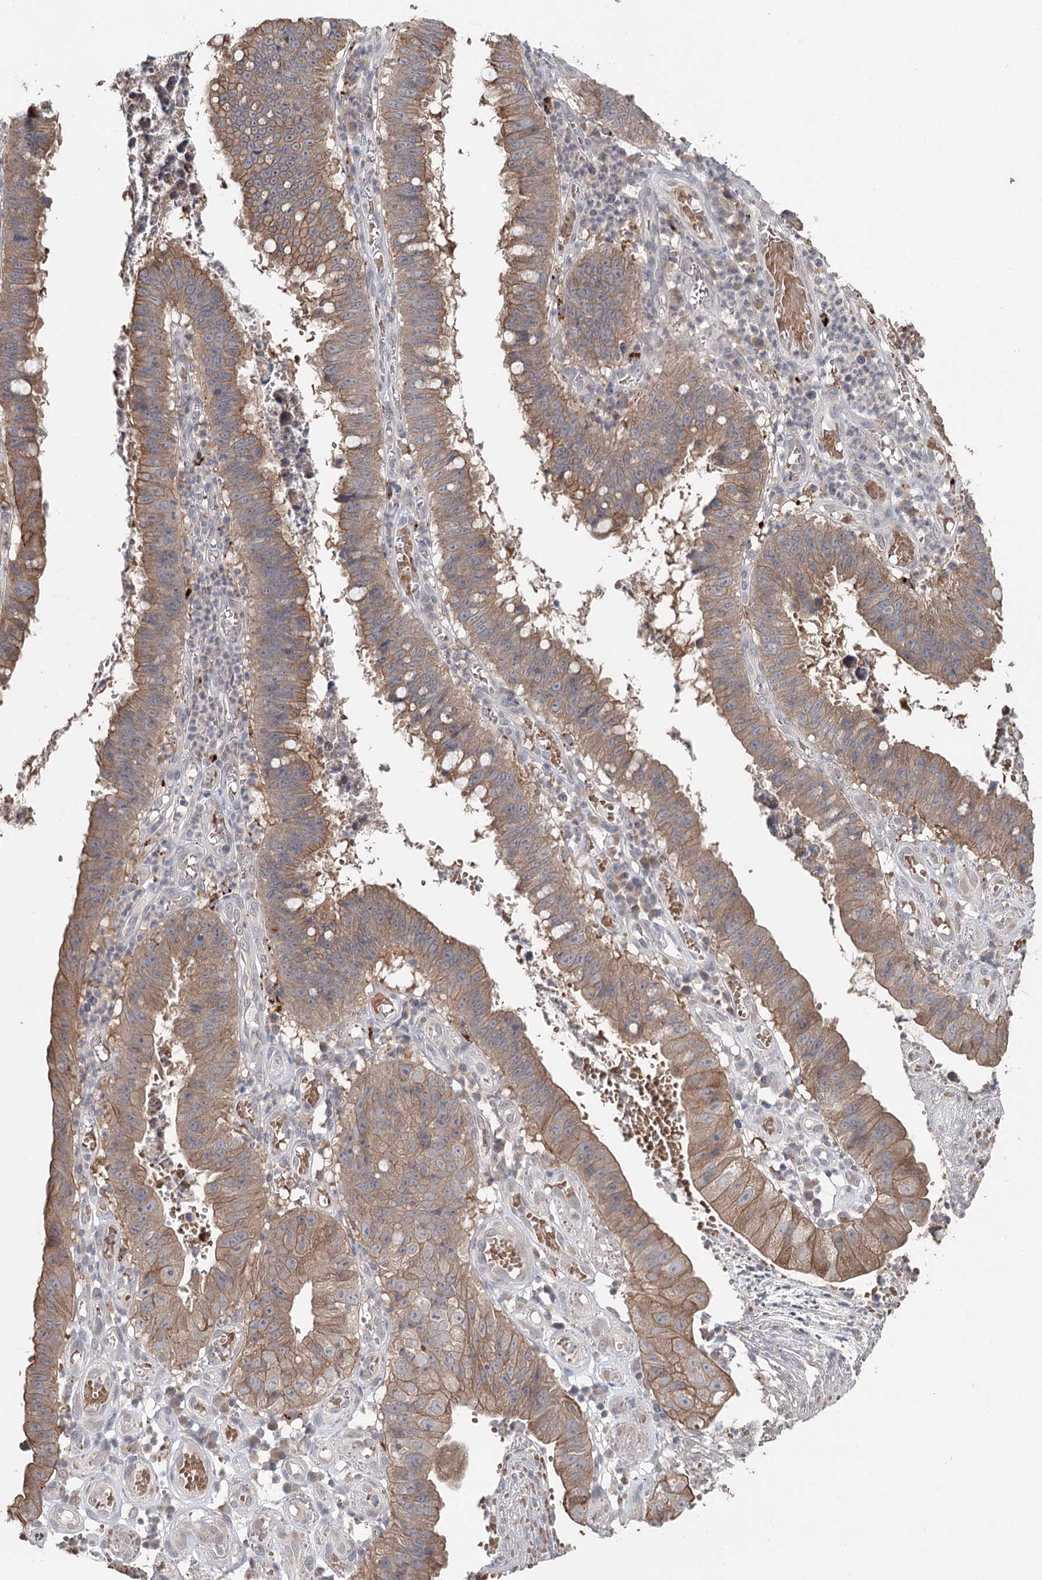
{"staining": {"intensity": "moderate", "quantity": ">75%", "location": "cytoplasmic/membranous"}, "tissue": "stomach cancer", "cell_type": "Tumor cells", "image_type": "cancer", "snomed": [{"axis": "morphology", "description": "Adenocarcinoma, NOS"}, {"axis": "topography", "description": "Stomach"}], "caption": "Protein expression analysis of stomach cancer displays moderate cytoplasmic/membranous positivity in approximately >75% of tumor cells. The staining is performed using DAB (3,3'-diaminobenzidine) brown chromogen to label protein expression. The nuclei are counter-stained blue using hematoxylin.", "gene": "FBXO7", "patient": {"sex": "male", "age": 59}}